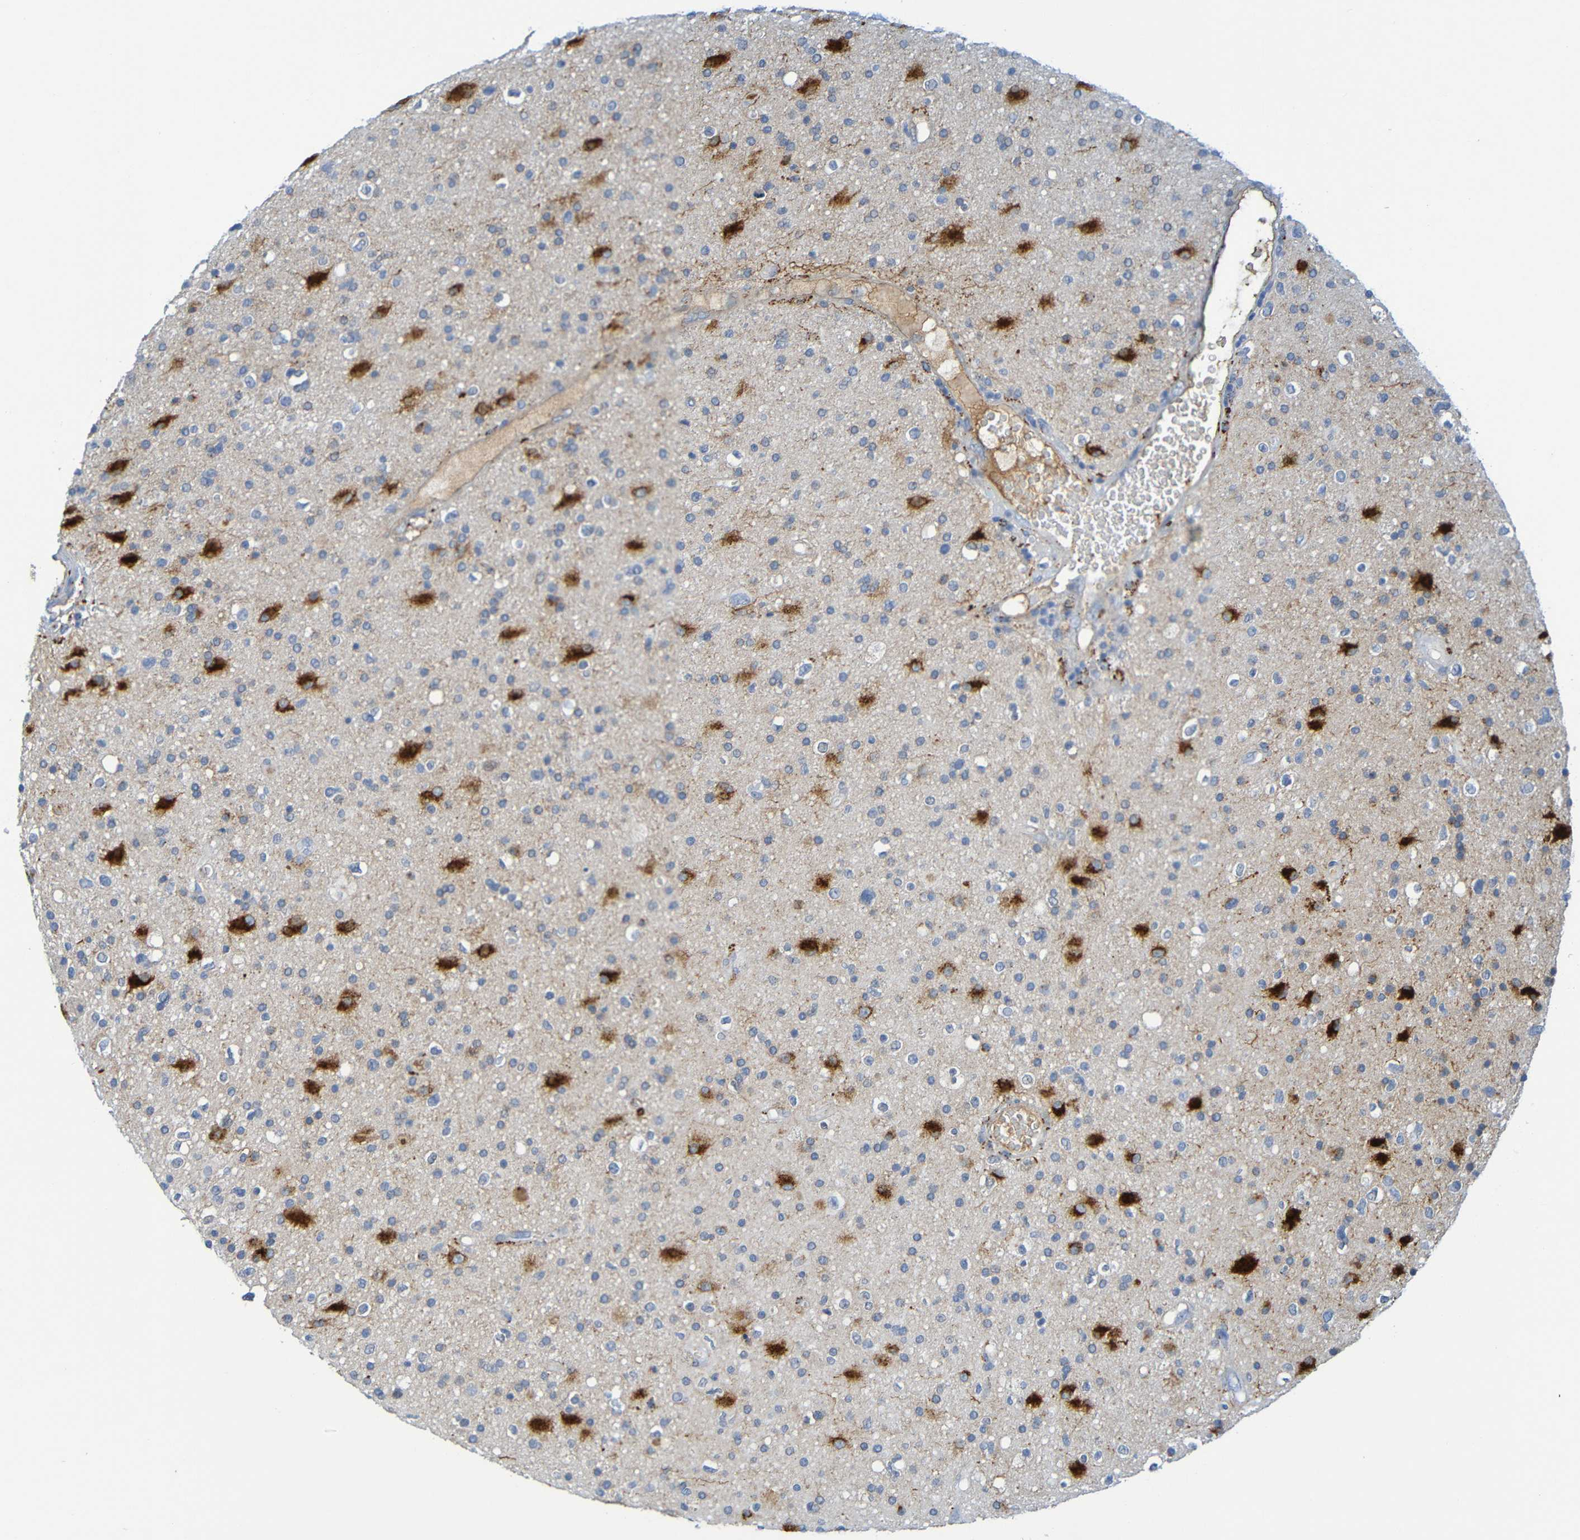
{"staining": {"intensity": "strong", "quantity": "25%-75%", "location": "cytoplasmic/membranous"}, "tissue": "glioma", "cell_type": "Tumor cells", "image_type": "cancer", "snomed": [{"axis": "morphology", "description": "Glioma, malignant, High grade"}, {"axis": "topography", "description": "Brain"}], "caption": "Immunohistochemistry of human glioma exhibits high levels of strong cytoplasmic/membranous expression in approximately 25%-75% of tumor cells.", "gene": "IL10", "patient": {"sex": "male", "age": 33}}